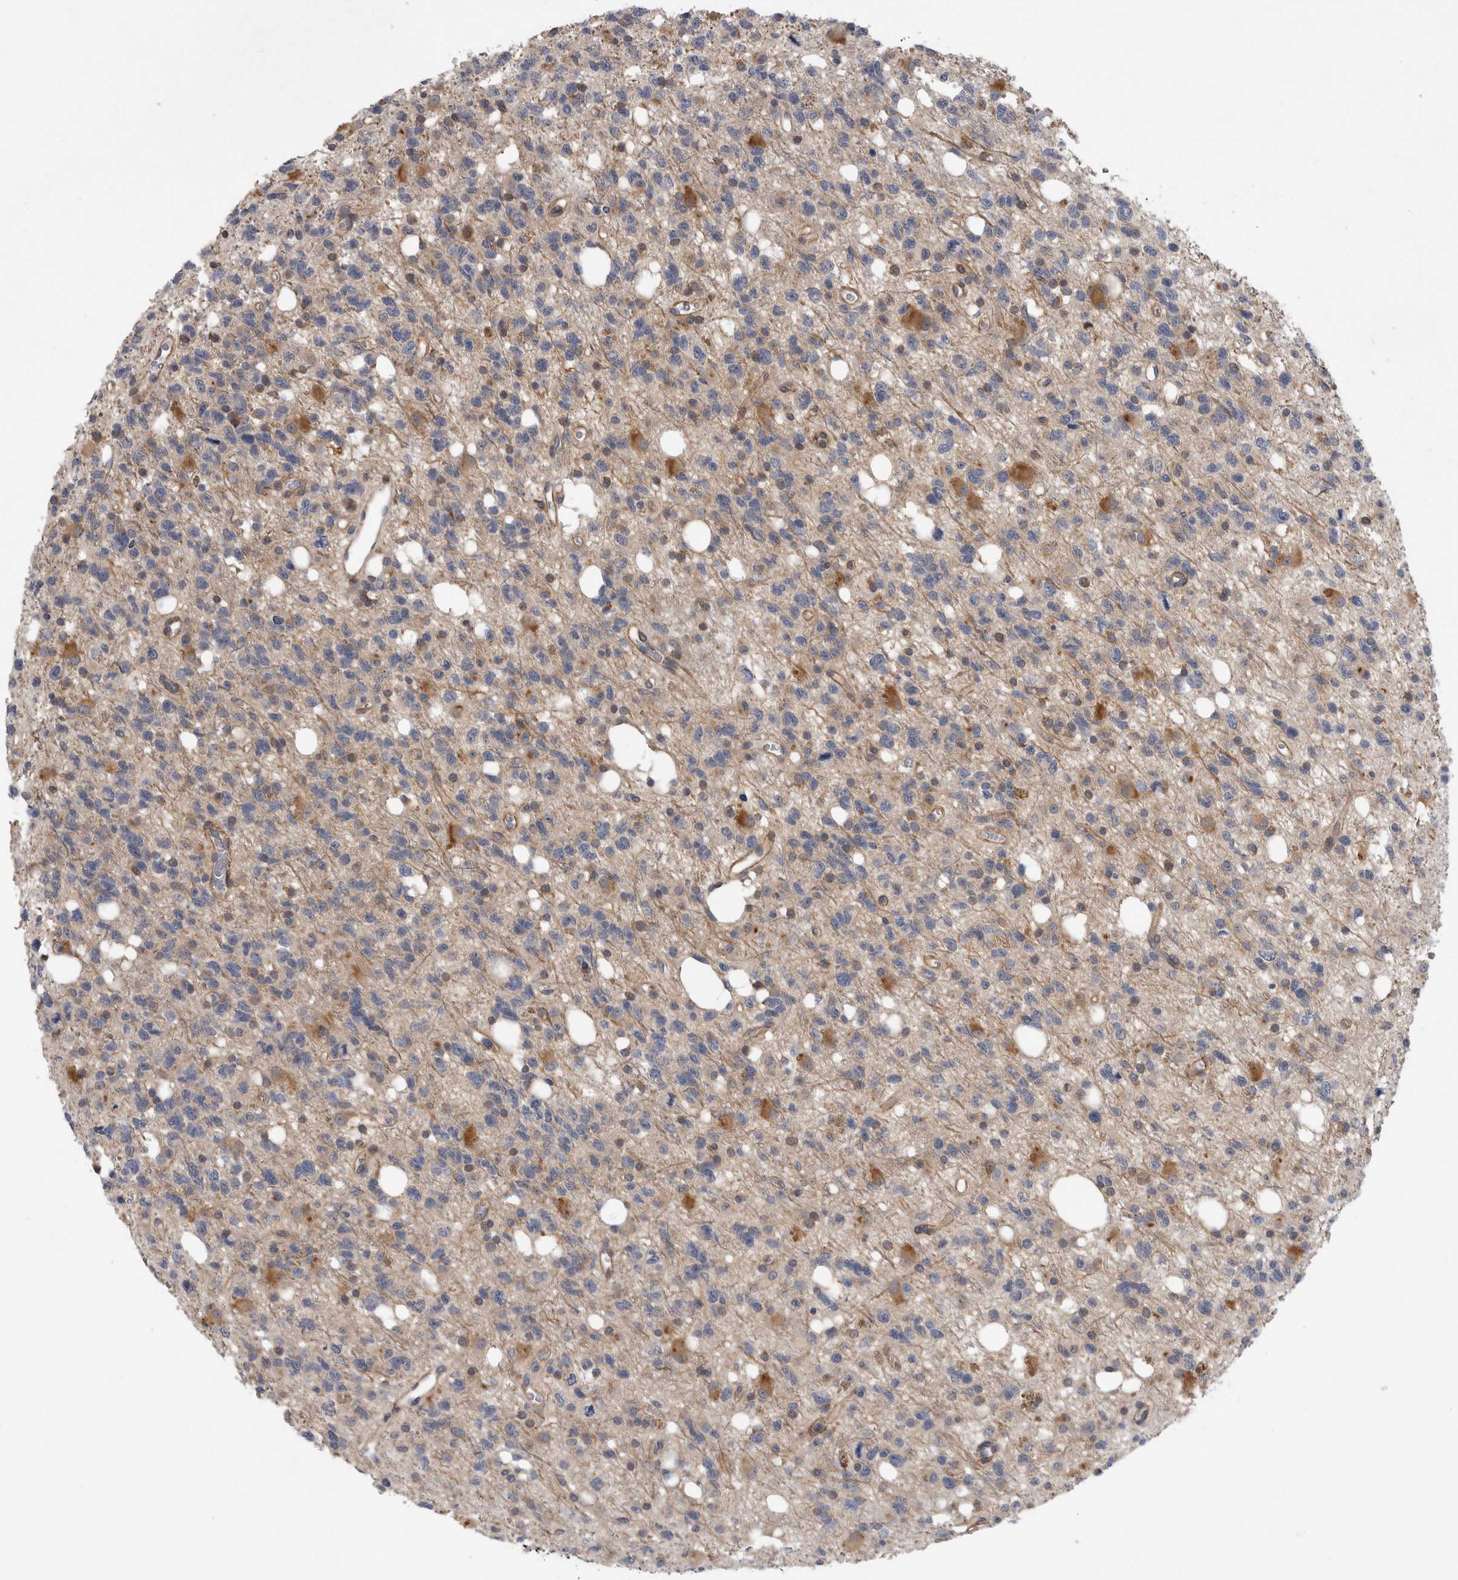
{"staining": {"intensity": "negative", "quantity": "none", "location": "none"}, "tissue": "glioma", "cell_type": "Tumor cells", "image_type": "cancer", "snomed": [{"axis": "morphology", "description": "Glioma, malignant, High grade"}, {"axis": "topography", "description": "Brain"}], "caption": "A histopathology image of human malignant glioma (high-grade) is negative for staining in tumor cells.", "gene": "ANKFY1", "patient": {"sex": "female", "age": 62}}